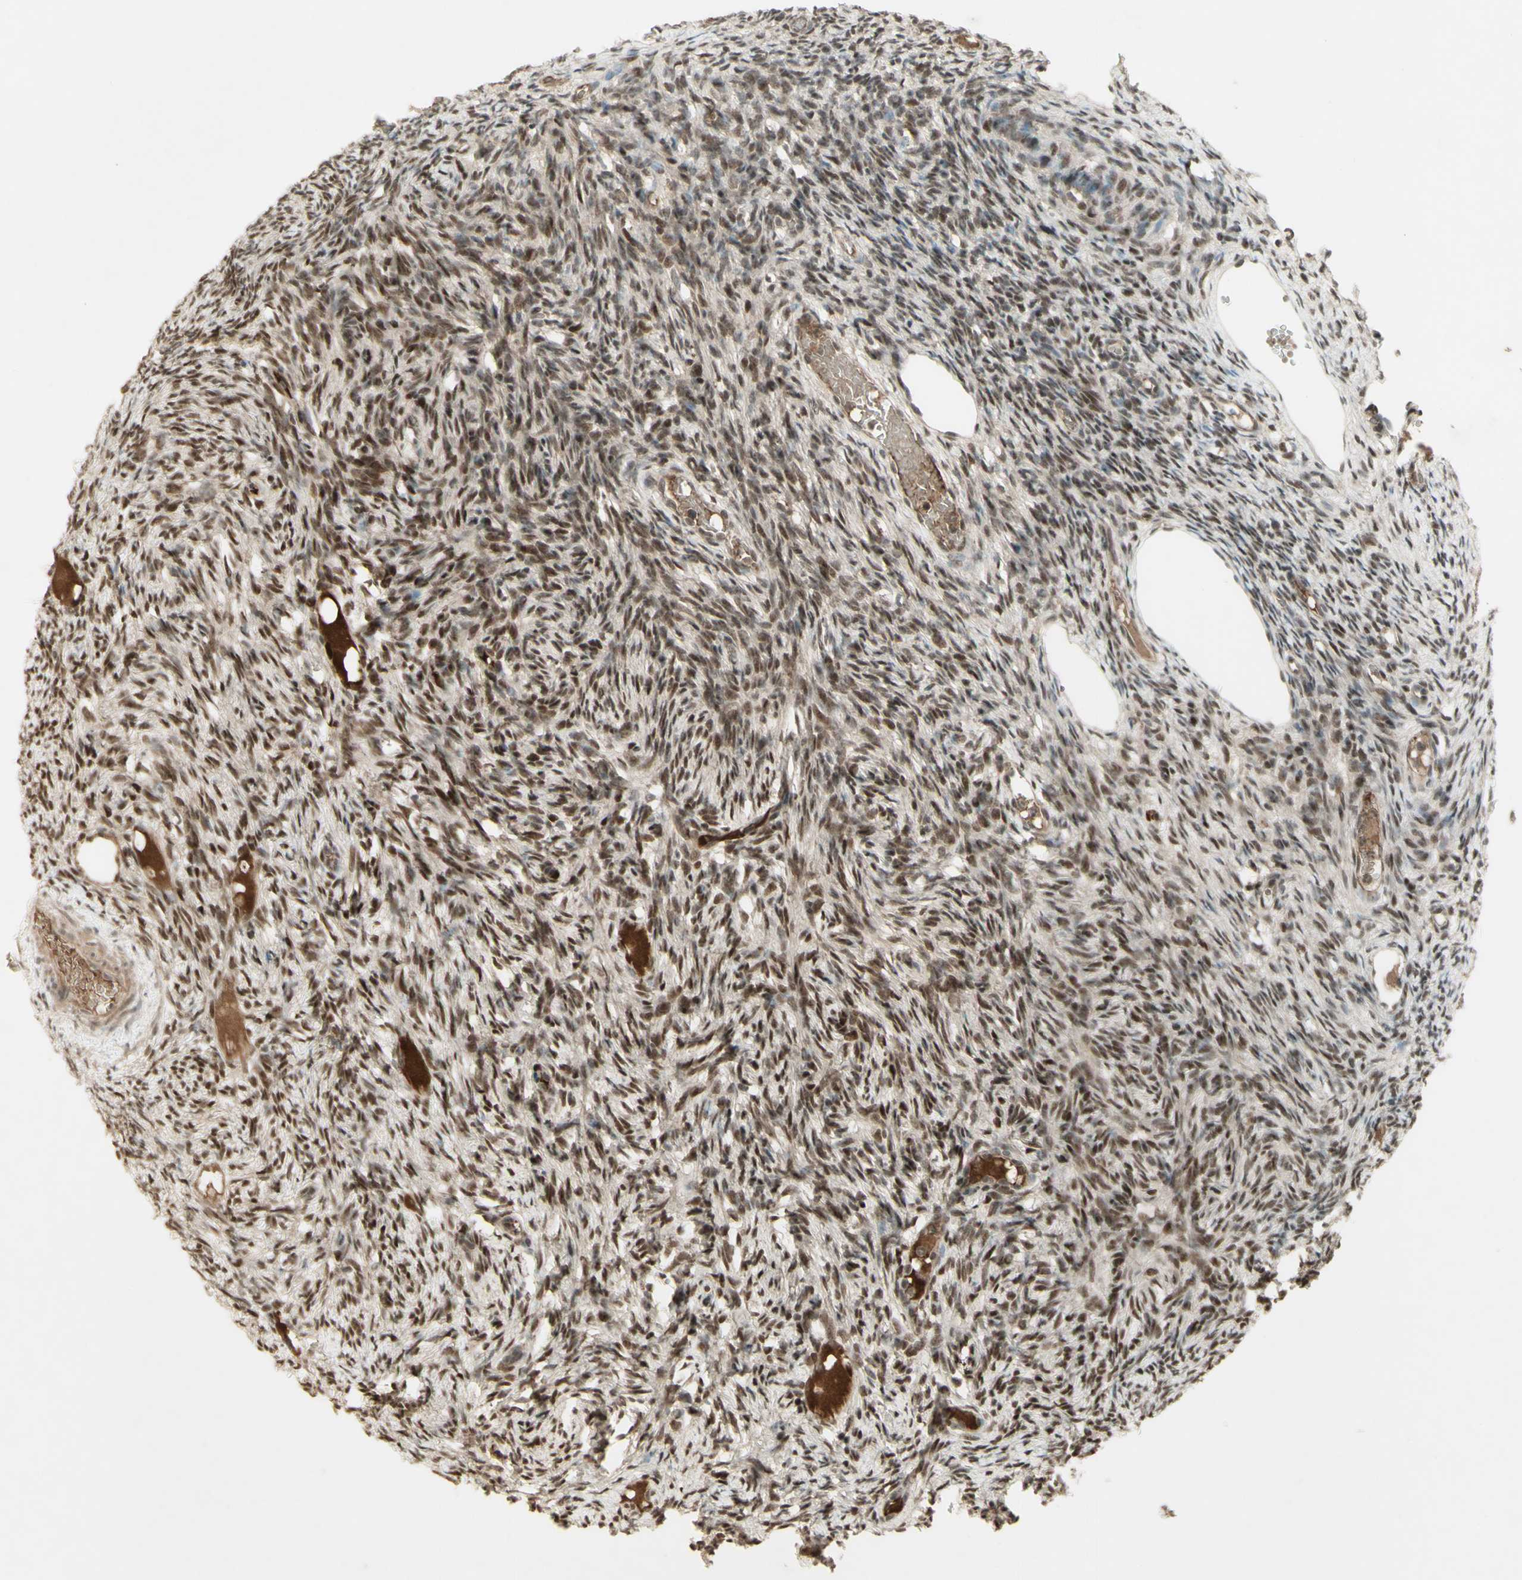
{"staining": {"intensity": "strong", "quantity": ">75%", "location": "cytoplasmic/membranous,nuclear"}, "tissue": "ovary", "cell_type": "Follicle cells", "image_type": "normal", "snomed": [{"axis": "morphology", "description": "Normal tissue, NOS"}, {"axis": "topography", "description": "Ovary"}], "caption": "The immunohistochemical stain labels strong cytoplasmic/membranous,nuclear positivity in follicle cells of unremarkable ovary. Ihc stains the protein in brown and the nuclei are stained blue.", "gene": "MSH6", "patient": {"sex": "female", "age": 33}}